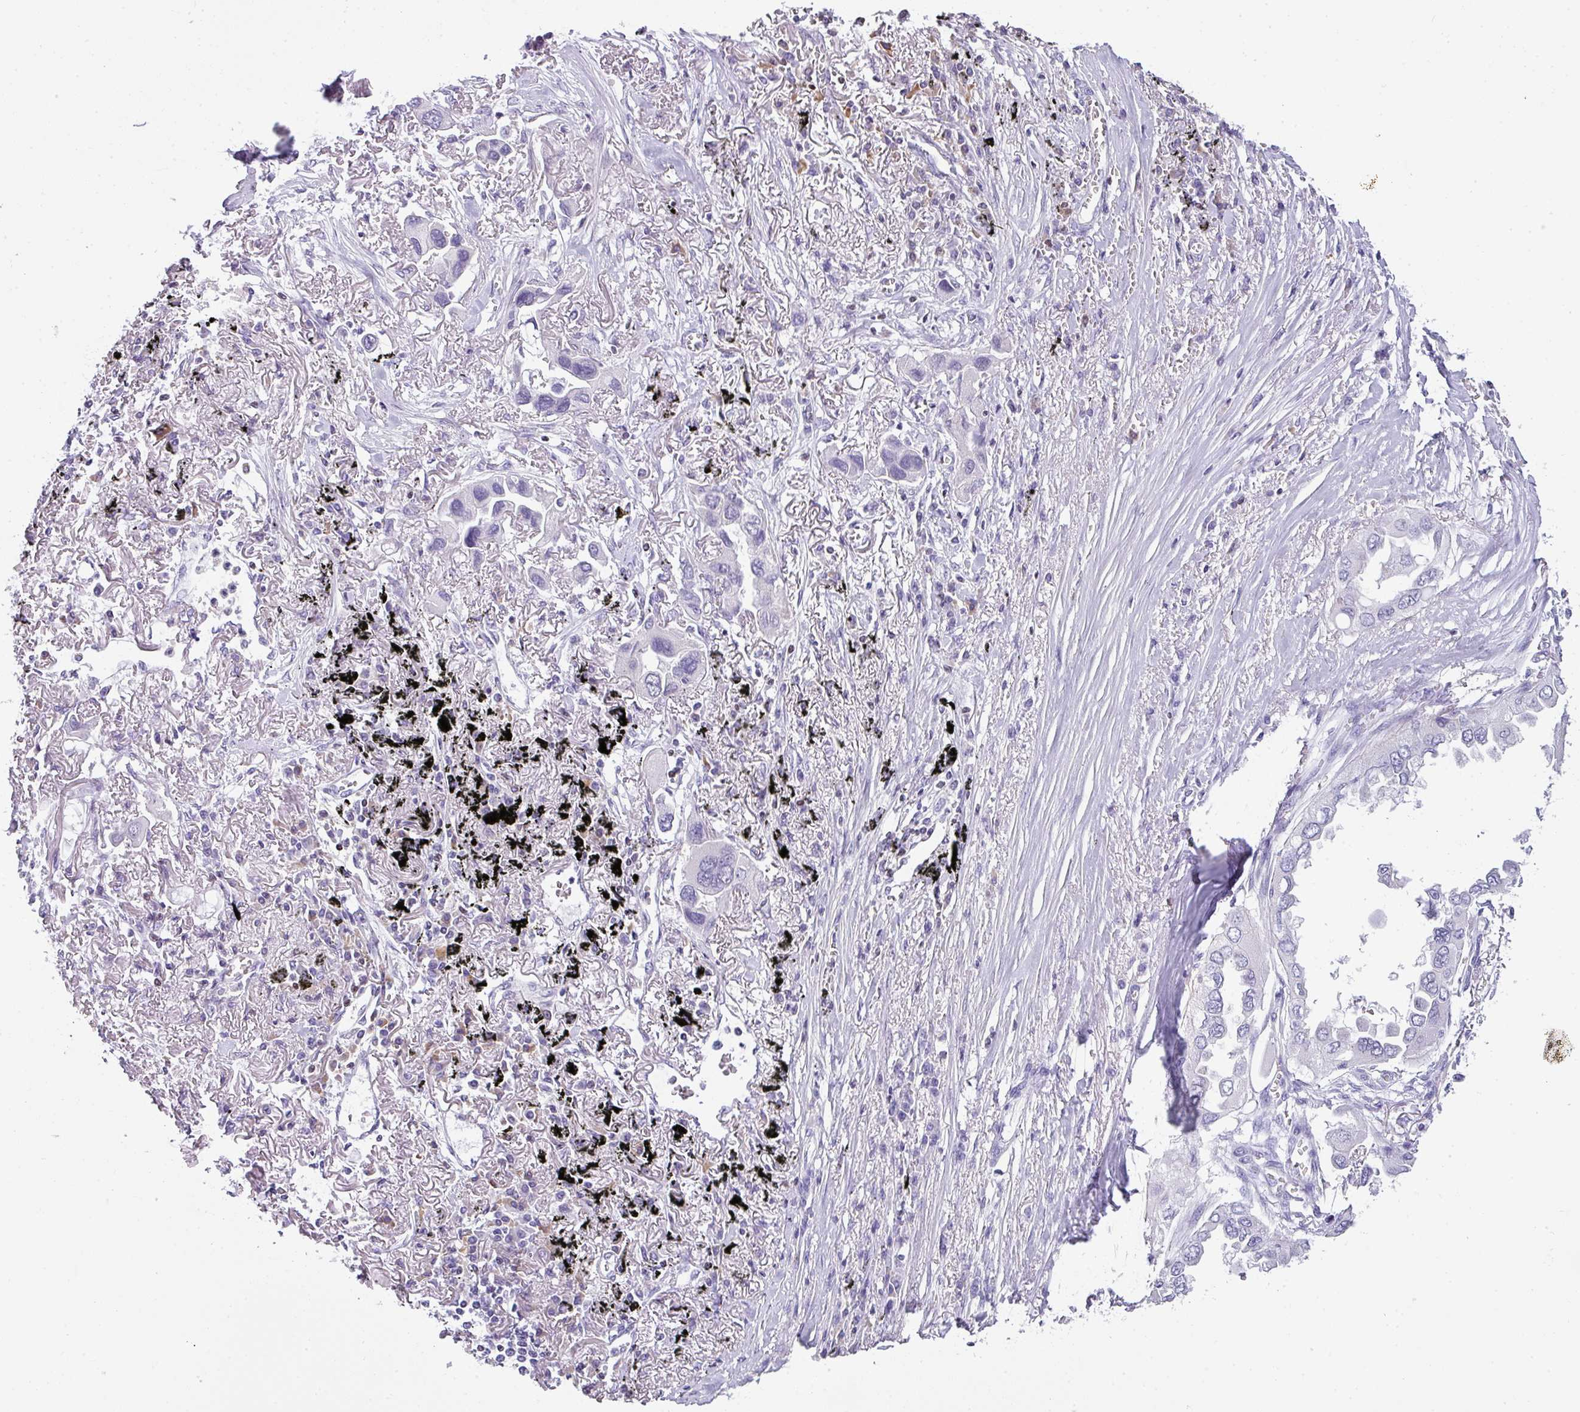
{"staining": {"intensity": "negative", "quantity": "none", "location": "none"}, "tissue": "lung cancer", "cell_type": "Tumor cells", "image_type": "cancer", "snomed": [{"axis": "morphology", "description": "Adenocarcinoma, NOS"}, {"axis": "topography", "description": "Lung"}], "caption": "Tumor cells show no significant staining in lung adenocarcinoma.", "gene": "STAT5A", "patient": {"sex": "female", "age": 76}}